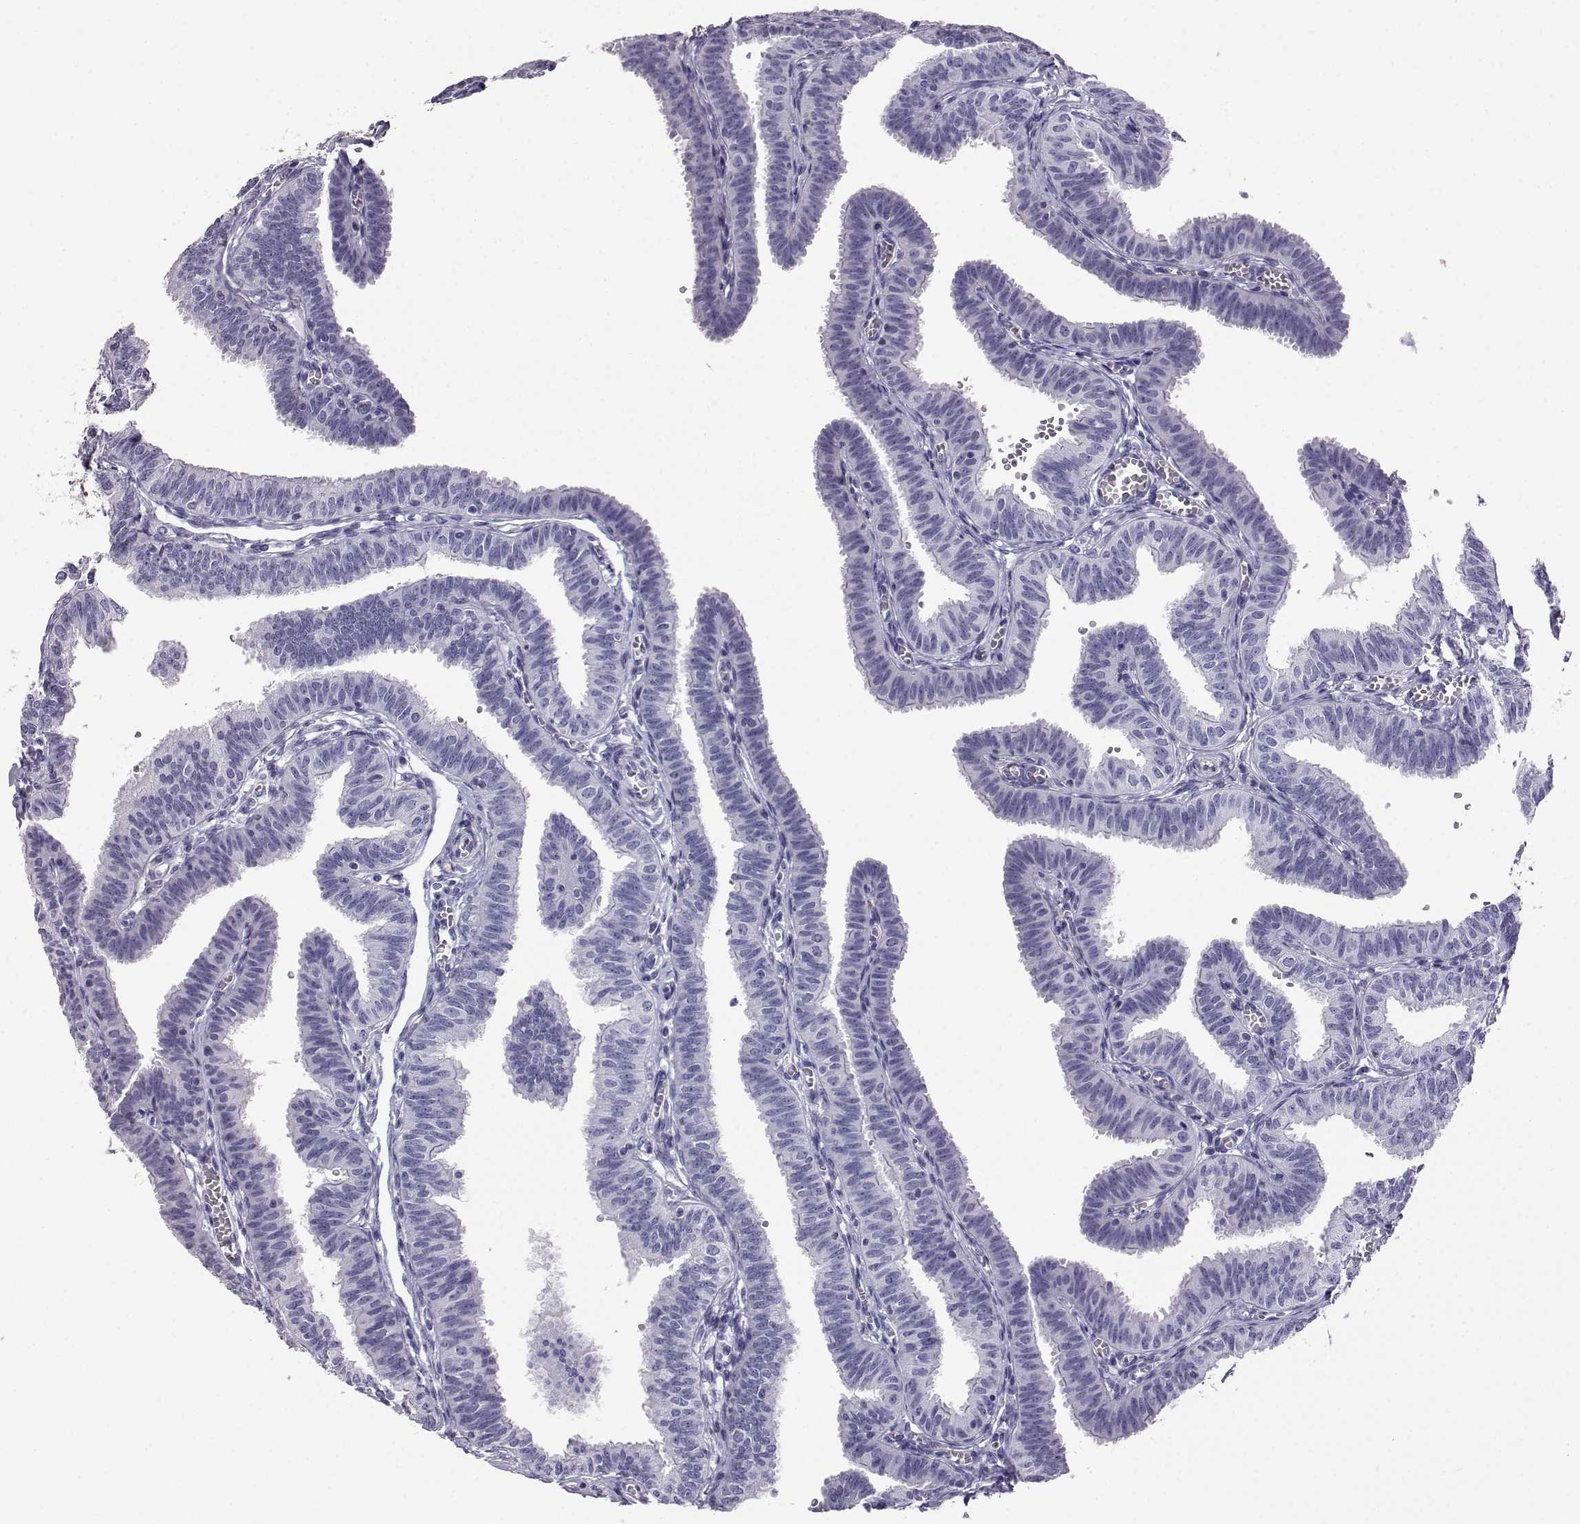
{"staining": {"intensity": "negative", "quantity": "none", "location": "none"}, "tissue": "fallopian tube", "cell_type": "Glandular cells", "image_type": "normal", "snomed": [{"axis": "morphology", "description": "Normal tissue, NOS"}, {"axis": "topography", "description": "Fallopian tube"}], "caption": "The photomicrograph exhibits no staining of glandular cells in unremarkable fallopian tube. (Brightfield microscopy of DAB (3,3'-diaminobenzidine) immunohistochemistry at high magnification).", "gene": "AKR1B1", "patient": {"sex": "female", "age": 25}}